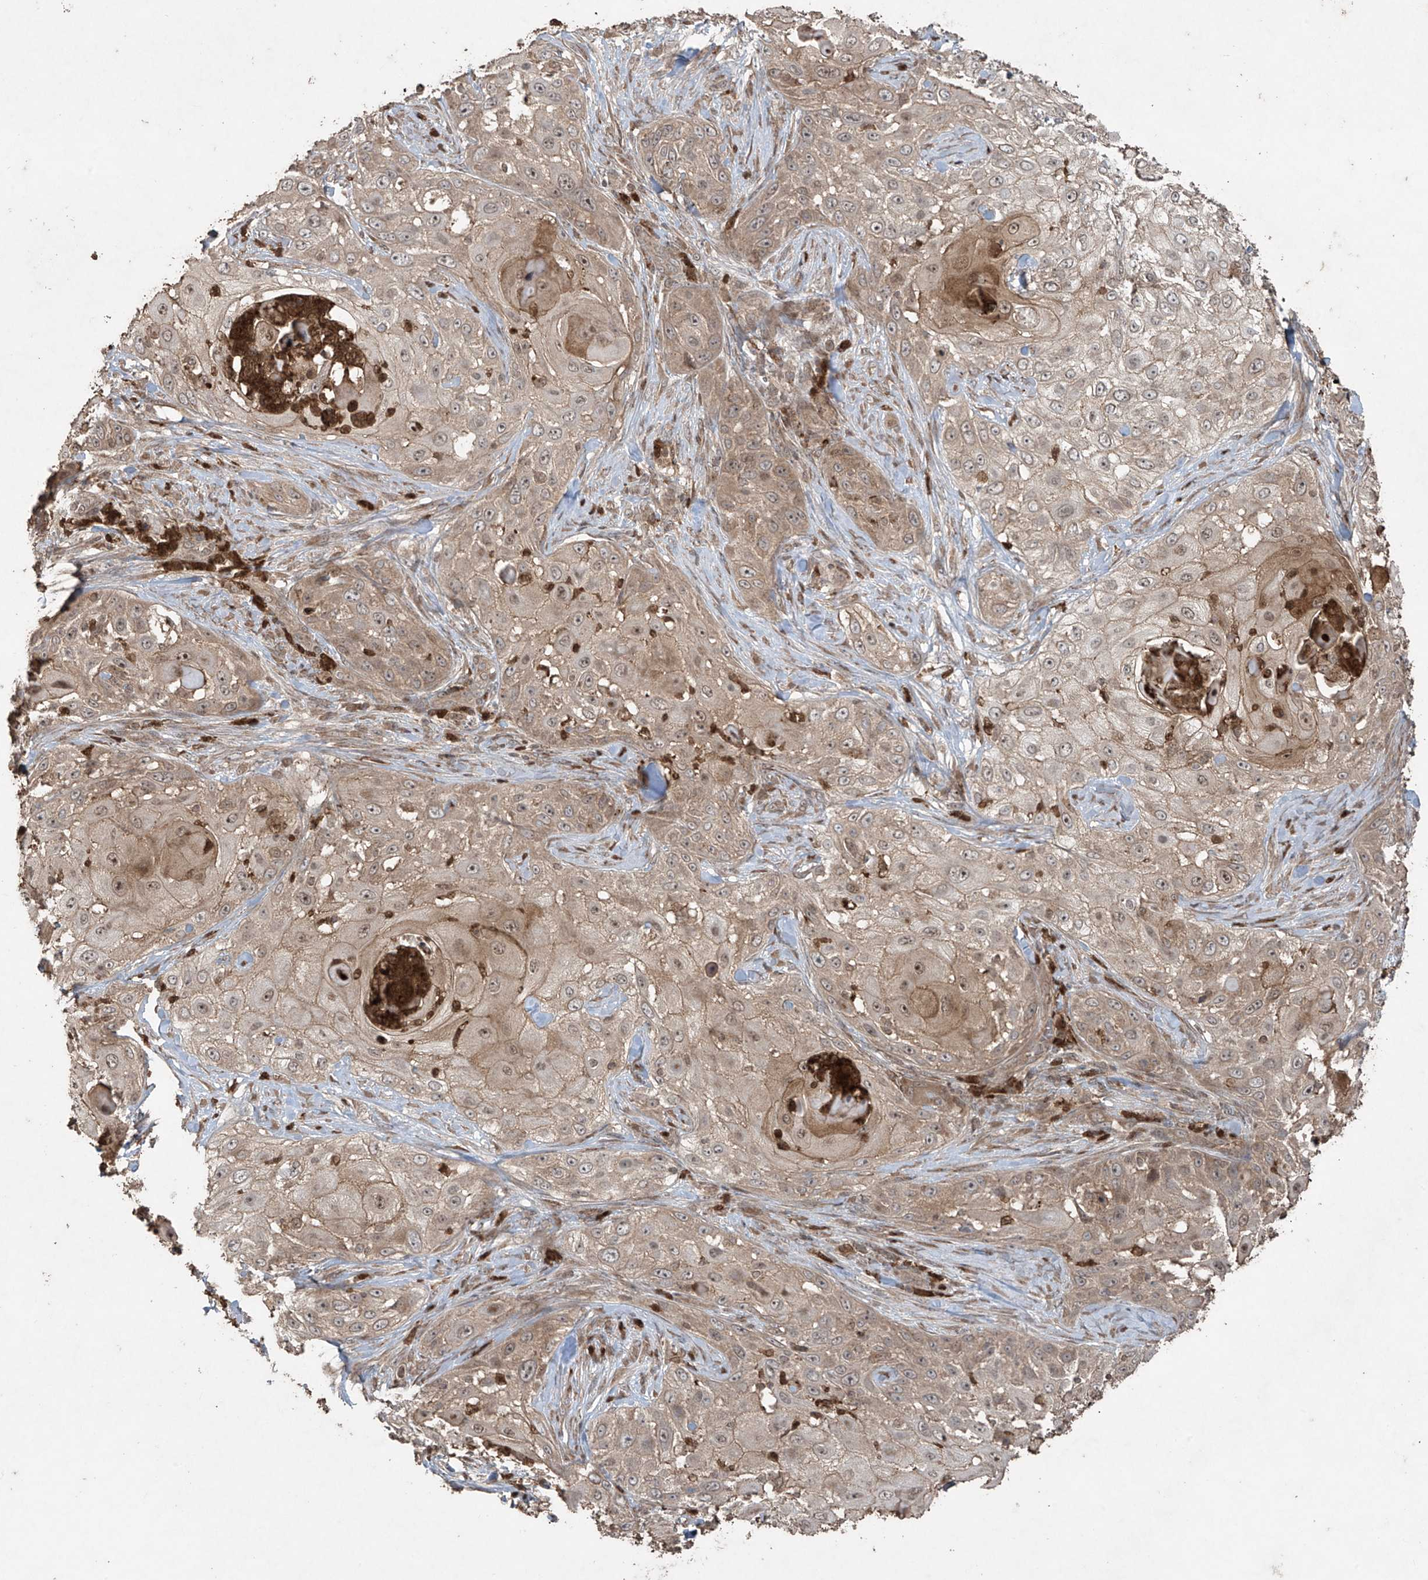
{"staining": {"intensity": "weak", "quantity": ">75%", "location": "cytoplasmic/membranous"}, "tissue": "skin cancer", "cell_type": "Tumor cells", "image_type": "cancer", "snomed": [{"axis": "morphology", "description": "Squamous cell carcinoma, NOS"}, {"axis": "topography", "description": "Skin"}], "caption": "Protein expression analysis of human squamous cell carcinoma (skin) reveals weak cytoplasmic/membranous staining in approximately >75% of tumor cells.", "gene": "PGPEP1", "patient": {"sex": "female", "age": 44}}